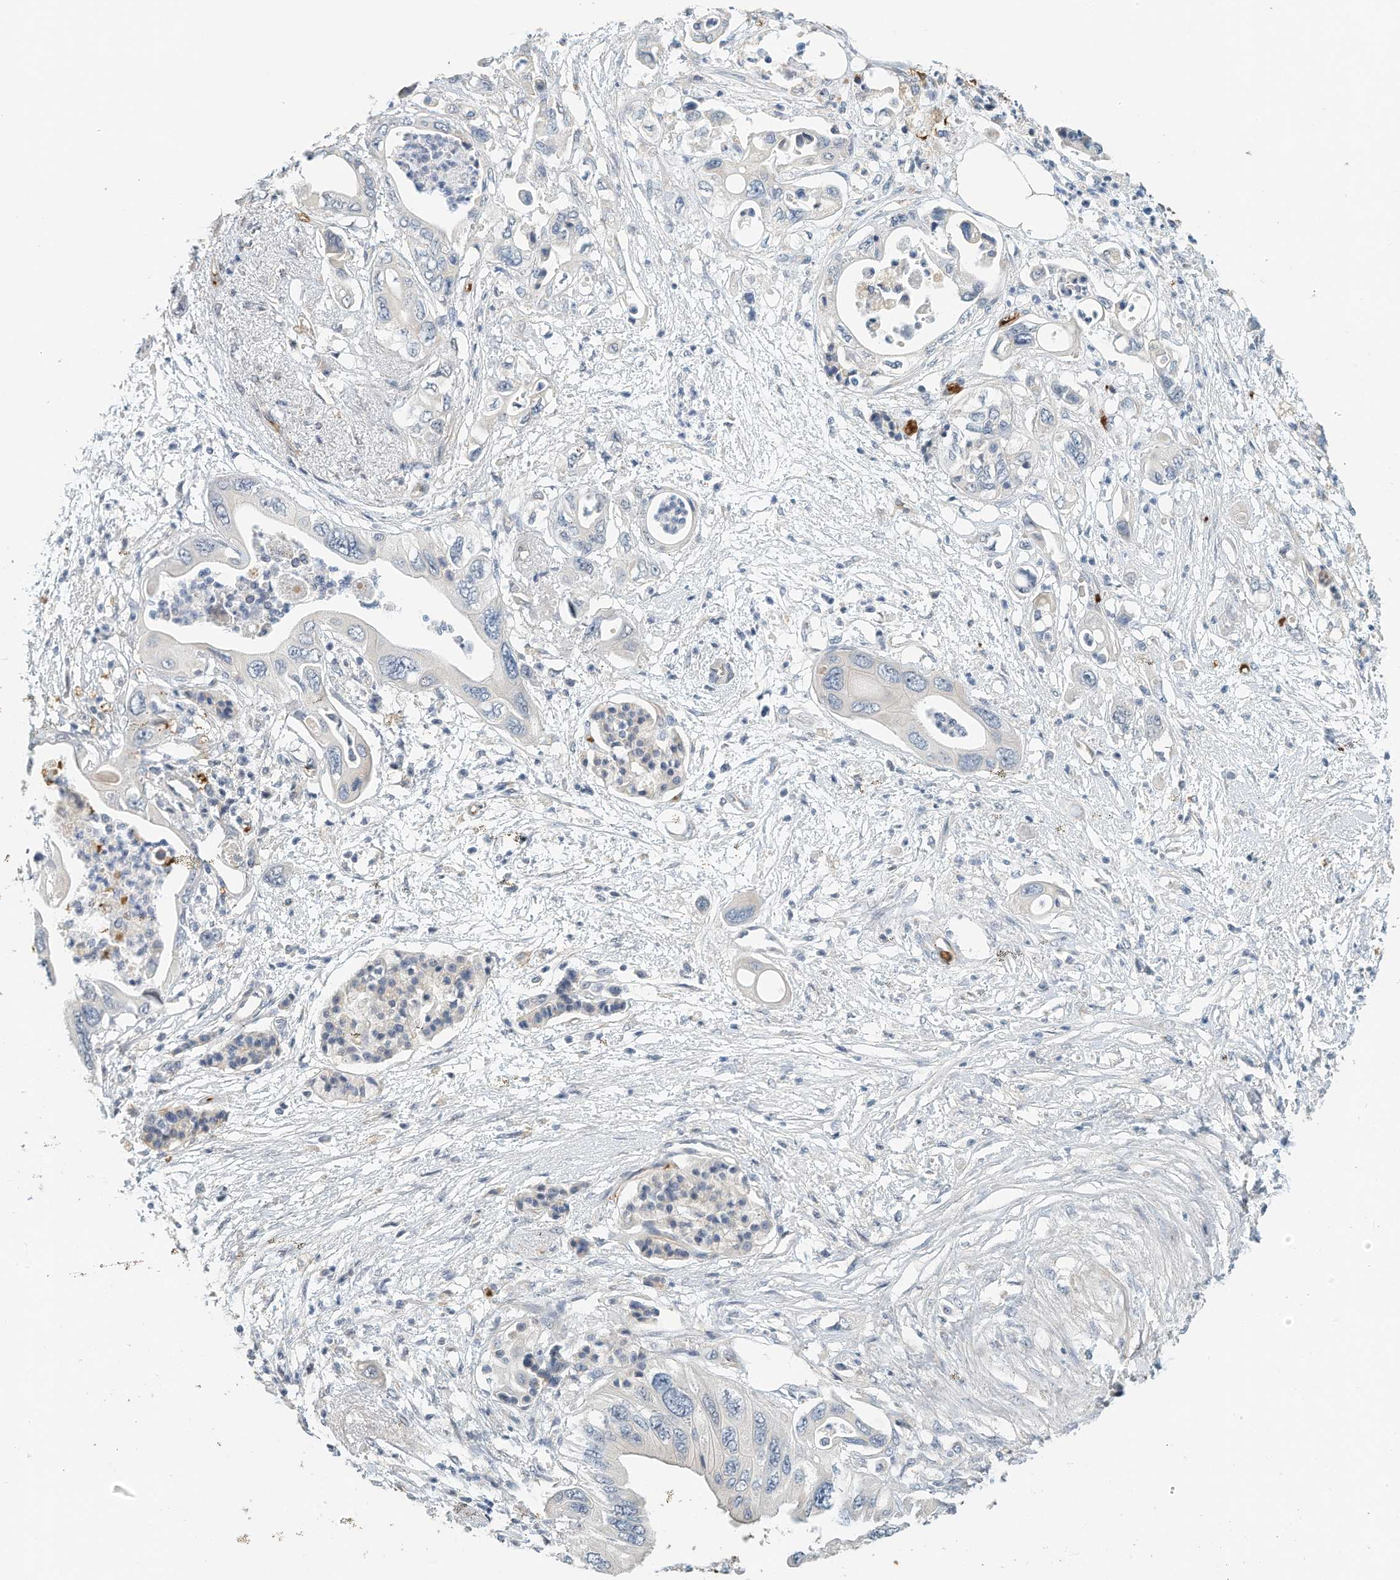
{"staining": {"intensity": "negative", "quantity": "none", "location": "none"}, "tissue": "pancreatic cancer", "cell_type": "Tumor cells", "image_type": "cancer", "snomed": [{"axis": "morphology", "description": "Adenocarcinoma, NOS"}, {"axis": "topography", "description": "Pancreas"}], "caption": "Immunohistochemical staining of pancreatic cancer (adenocarcinoma) exhibits no significant positivity in tumor cells.", "gene": "RCAN3", "patient": {"sex": "male", "age": 66}}